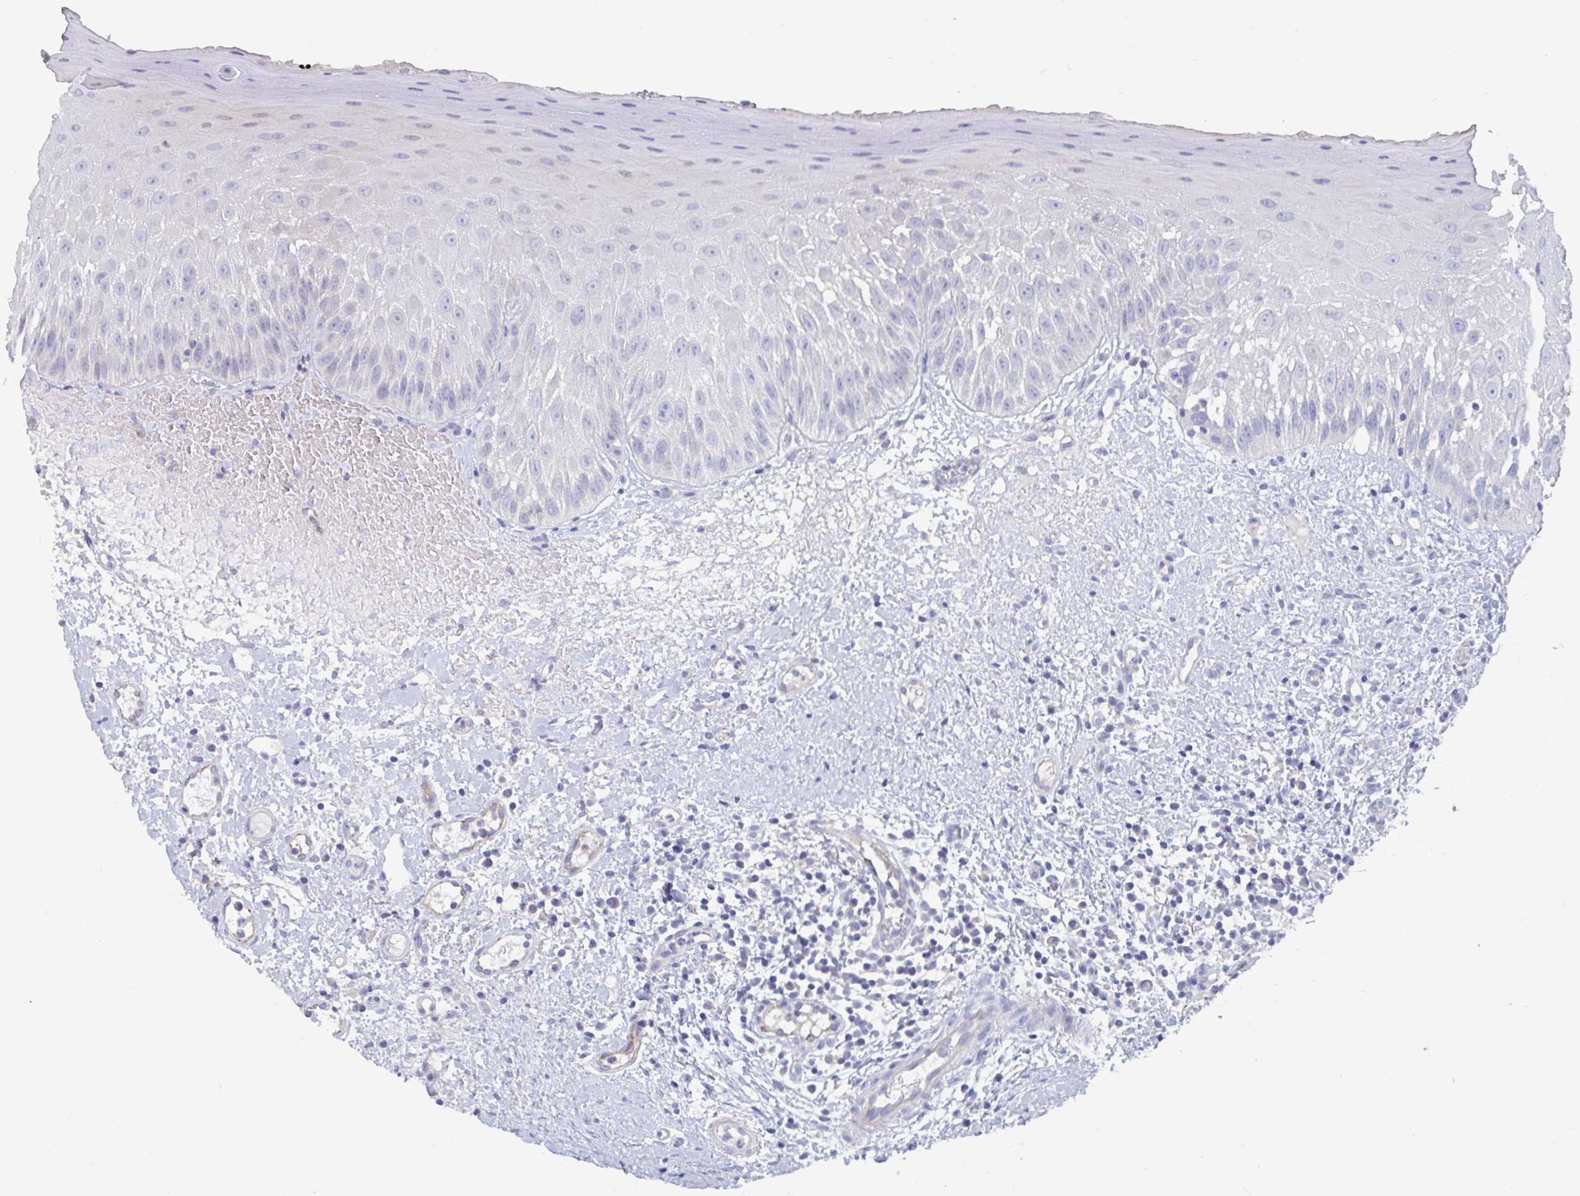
{"staining": {"intensity": "negative", "quantity": "none", "location": "none"}, "tissue": "oral mucosa", "cell_type": "Squamous epithelial cells", "image_type": "normal", "snomed": [{"axis": "morphology", "description": "Normal tissue, NOS"}, {"axis": "topography", "description": "Oral tissue"}, {"axis": "topography", "description": "Tounge, NOS"}], "caption": "Immunohistochemical staining of unremarkable human oral mucosa reveals no significant expression in squamous epithelial cells.", "gene": "ABHD16A", "patient": {"sex": "male", "age": 83}}